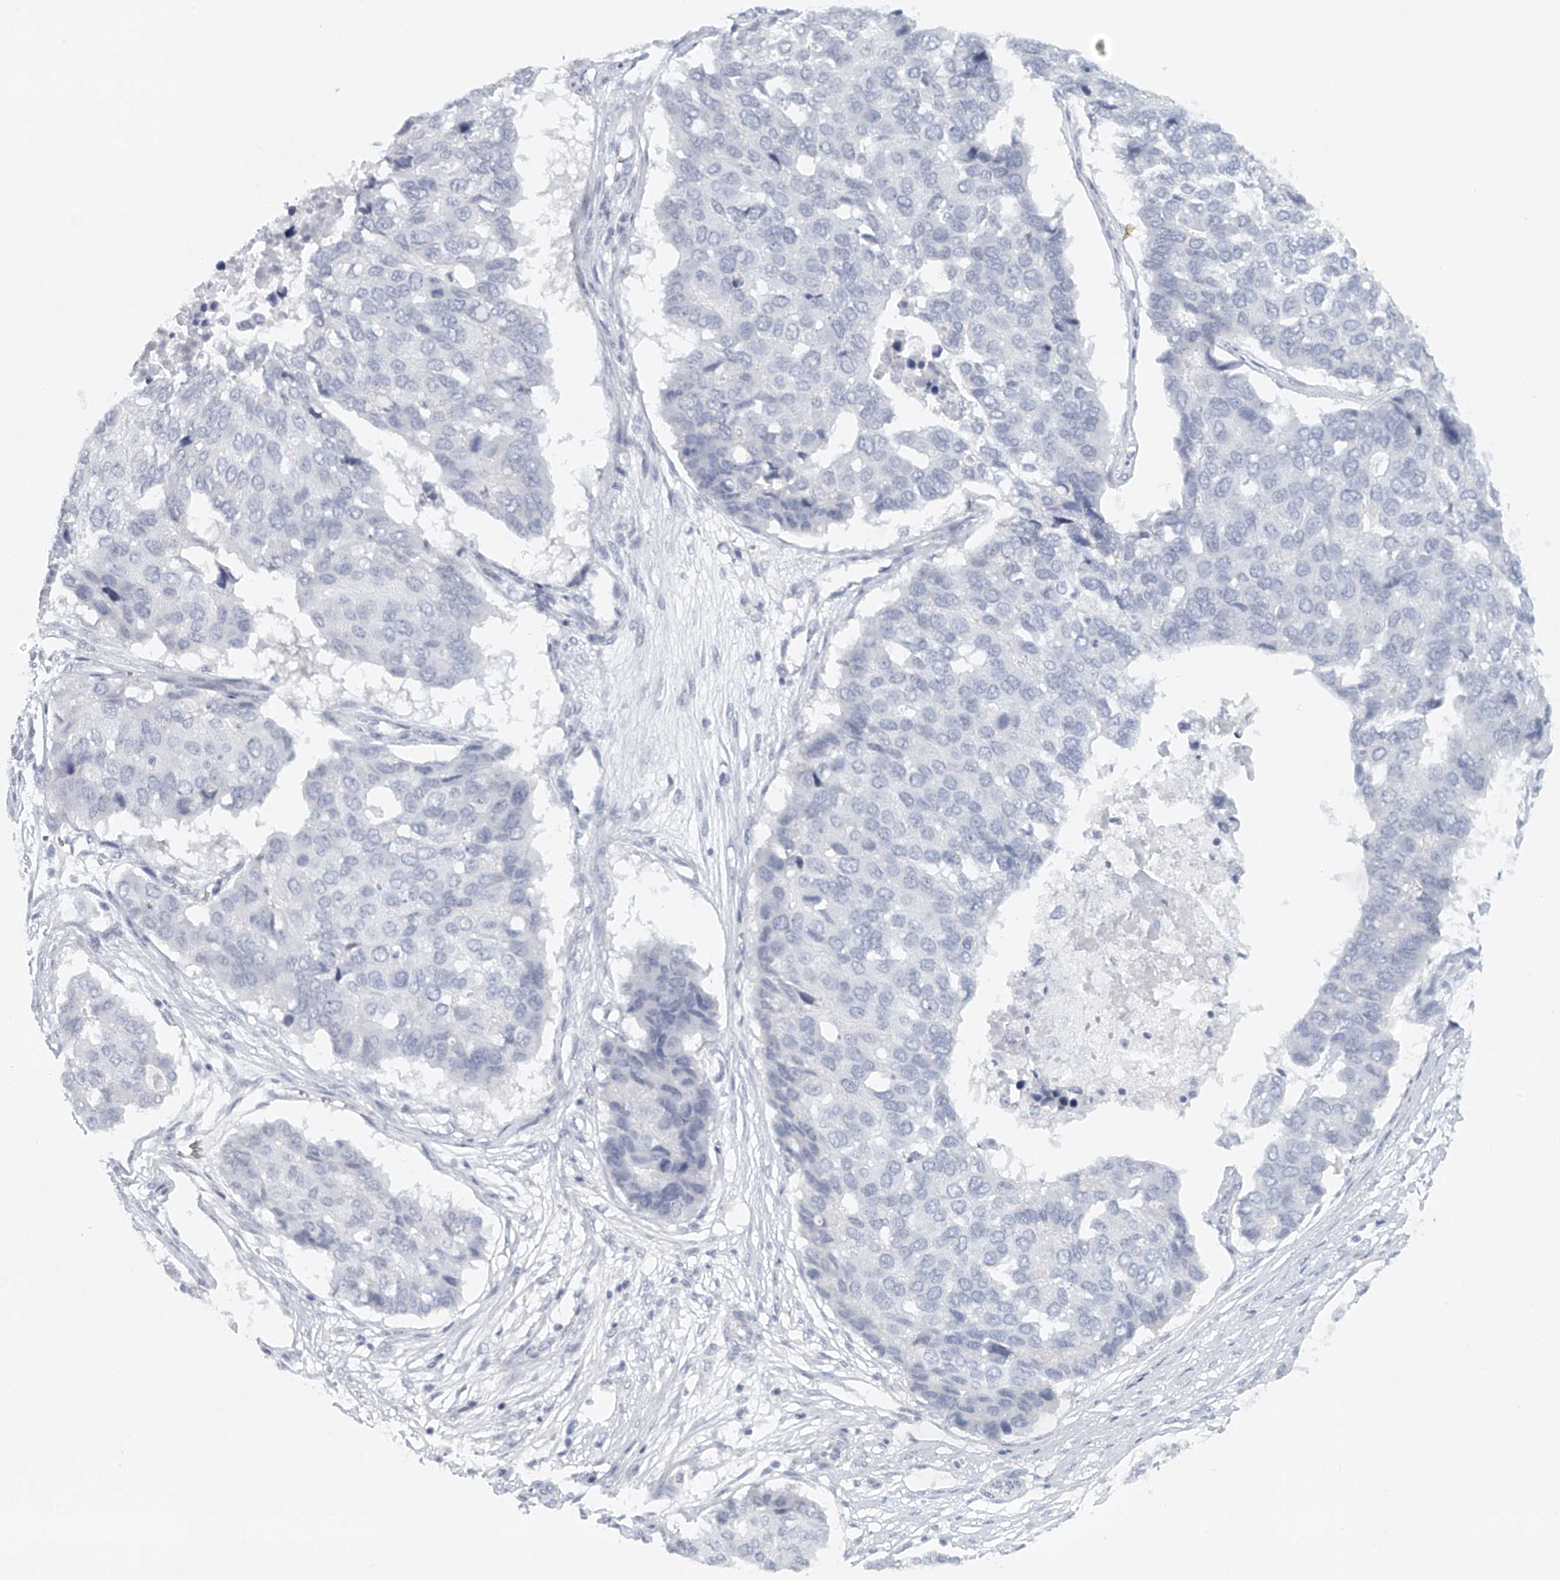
{"staining": {"intensity": "negative", "quantity": "none", "location": "none"}, "tissue": "pancreatic cancer", "cell_type": "Tumor cells", "image_type": "cancer", "snomed": [{"axis": "morphology", "description": "Adenocarcinoma, NOS"}, {"axis": "topography", "description": "Pancreas"}], "caption": "An image of adenocarcinoma (pancreatic) stained for a protein reveals no brown staining in tumor cells. (Brightfield microscopy of DAB (3,3'-diaminobenzidine) immunohistochemistry (IHC) at high magnification).", "gene": "FAT2", "patient": {"sex": "male", "age": 50}}